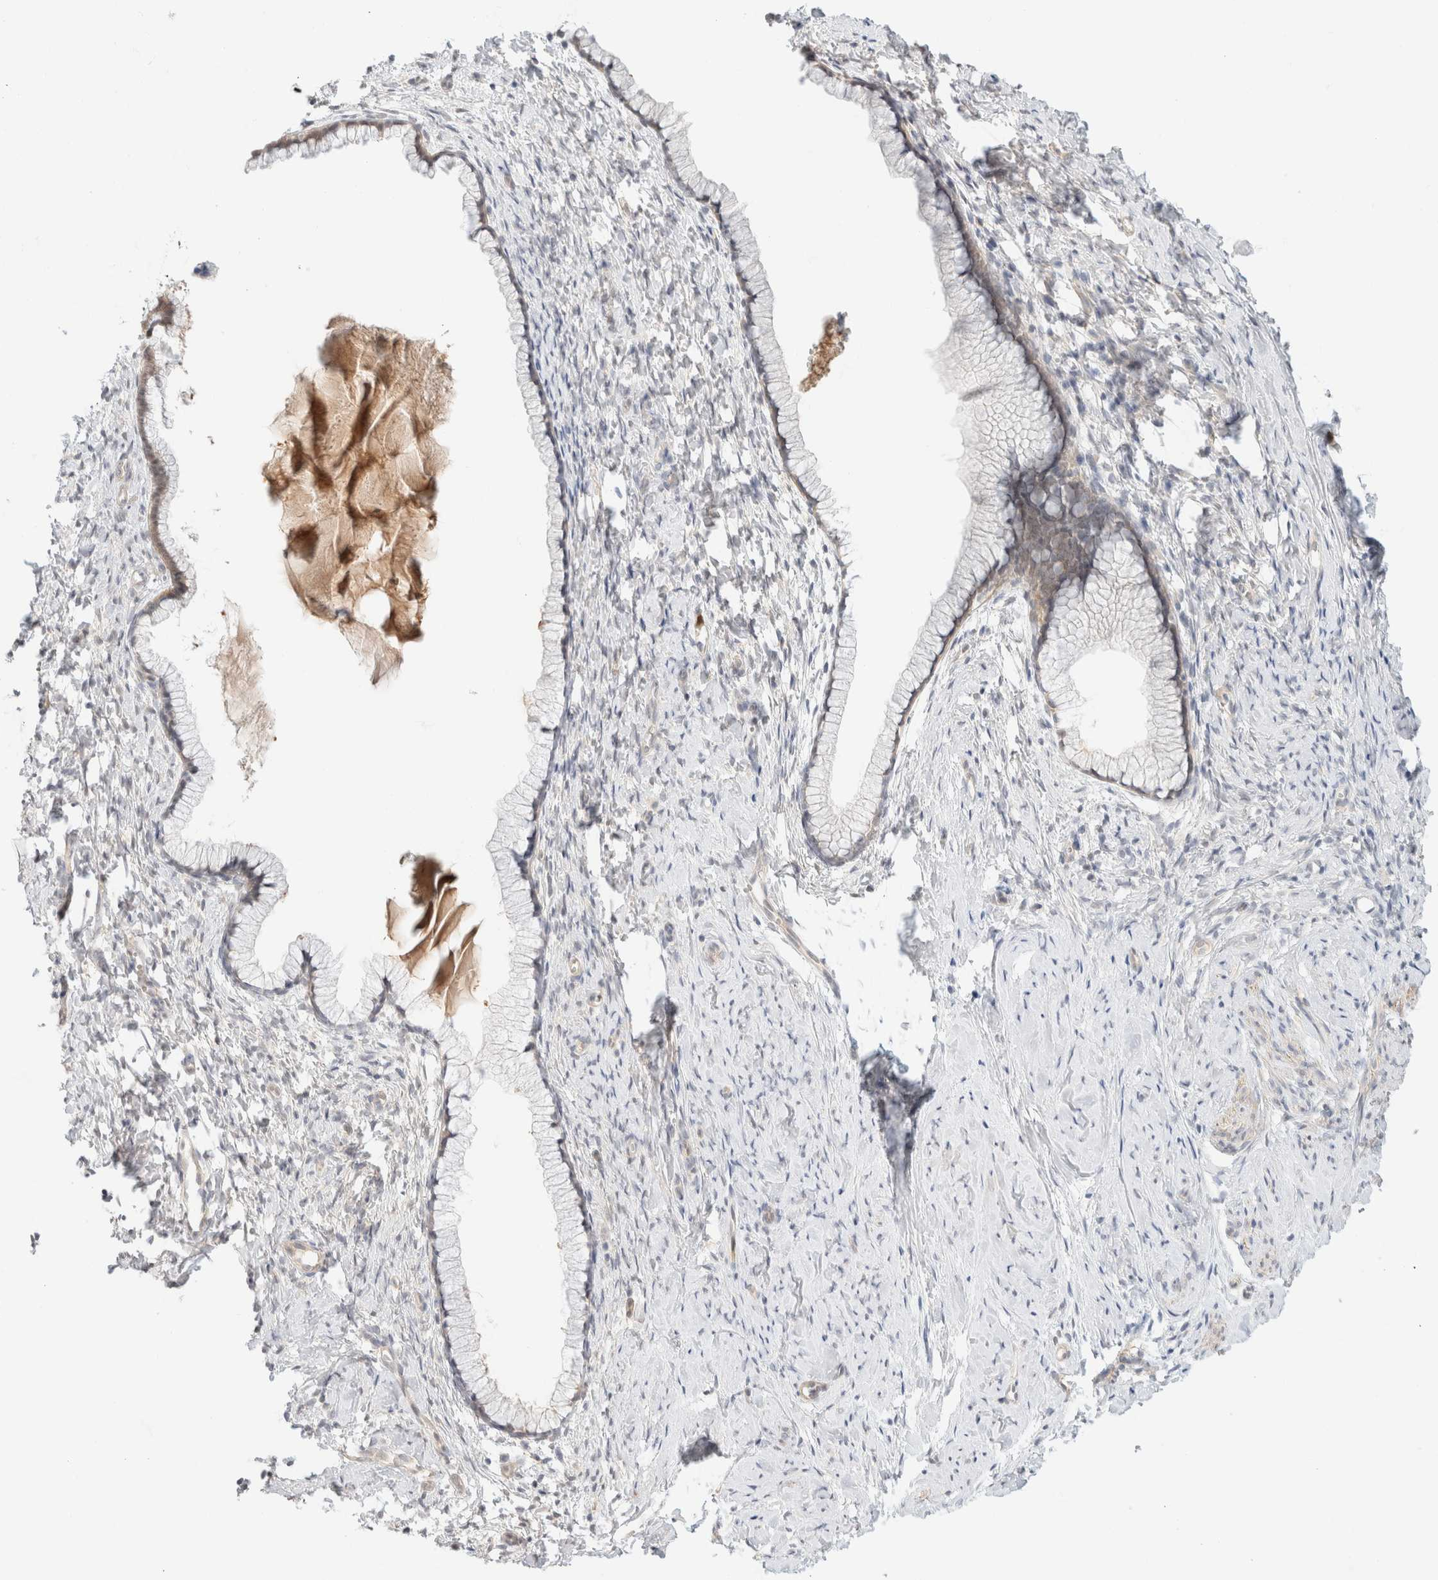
{"staining": {"intensity": "negative", "quantity": "none", "location": "none"}, "tissue": "cervix", "cell_type": "Glandular cells", "image_type": "normal", "snomed": [{"axis": "morphology", "description": "Normal tissue, NOS"}, {"axis": "topography", "description": "Cervix"}], "caption": "The photomicrograph exhibits no significant positivity in glandular cells of cervix.", "gene": "GPI", "patient": {"sex": "female", "age": 75}}